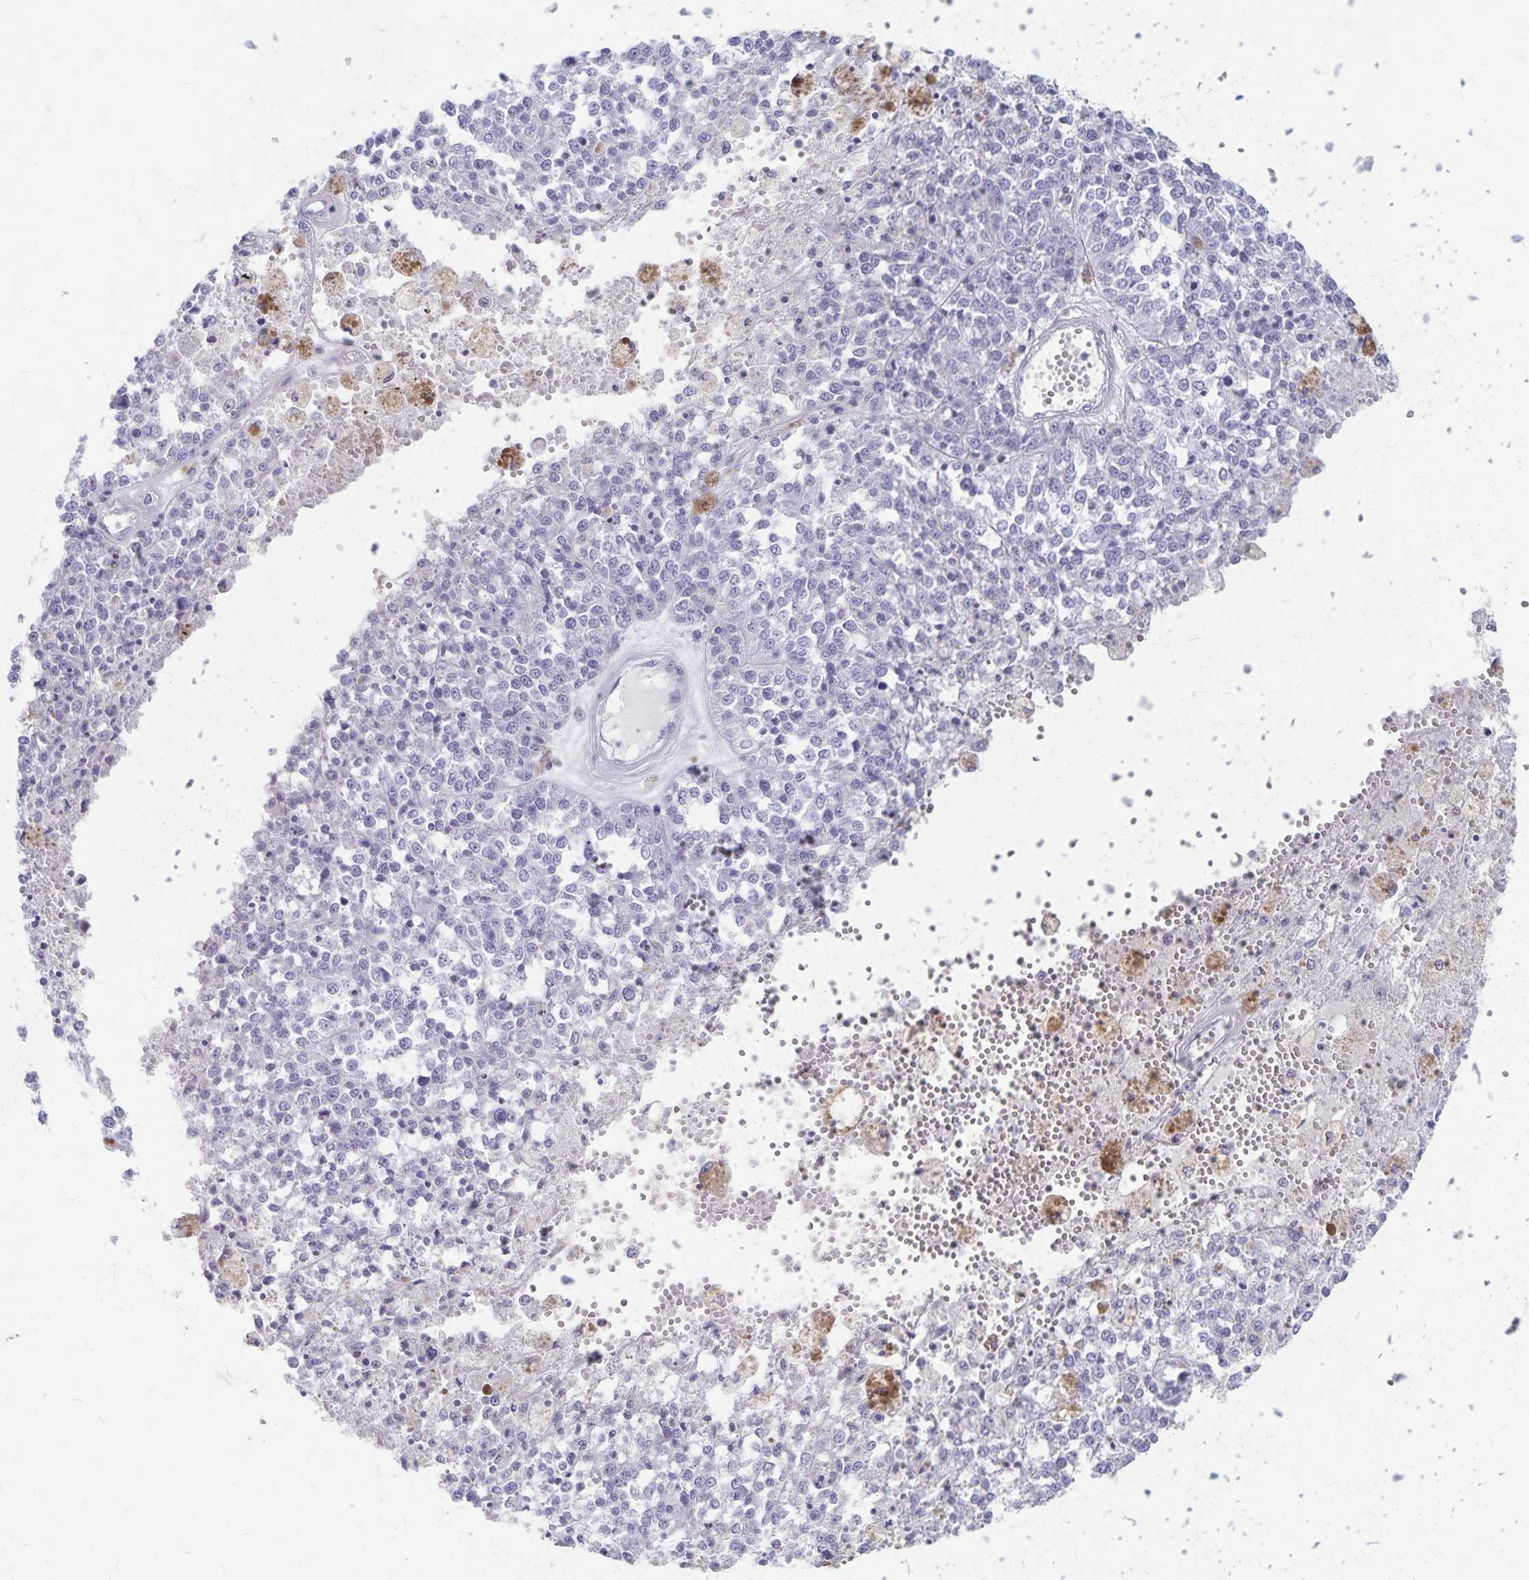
{"staining": {"intensity": "negative", "quantity": "none", "location": "none"}, "tissue": "melanoma", "cell_type": "Tumor cells", "image_type": "cancer", "snomed": [{"axis": "morphology", "description": "Malignant melanoma, Metastatic site"}, {"axis": "topography", "description": "Lymph node"}], "caption": "Immunohistochemical staining of melanoma shows no significant positivity in tumor cells. Brightfield microscopy of immunohistochemistry stained with DAB (brown) and hematoxylin (blue), captured at high magnification.", "gene": "GPBAR1", "patient": {"sex": "female", "age": 64}}